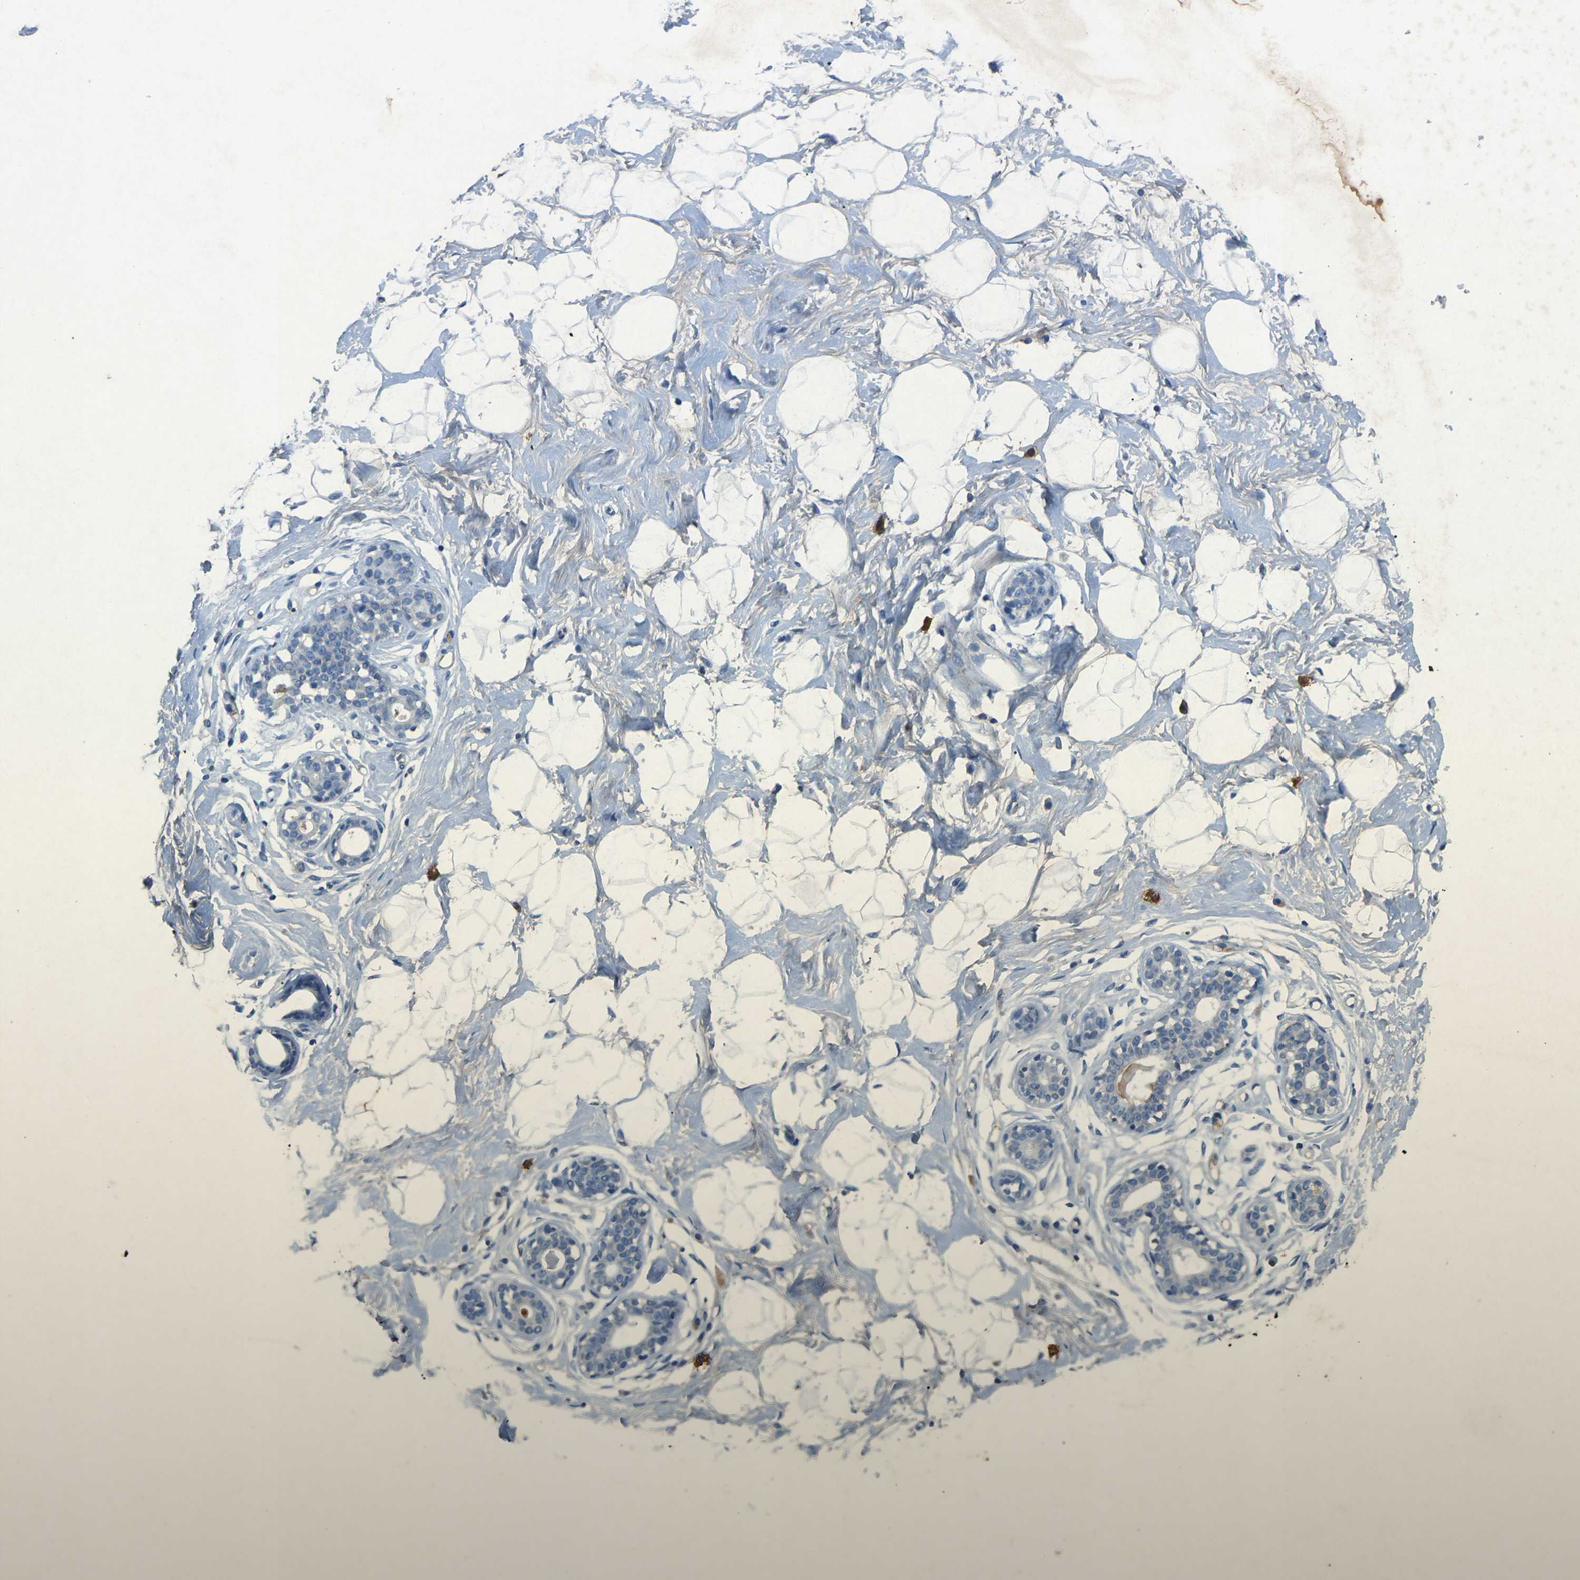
{"staining": {"intensity": "negative", "quantity": "none", "location": "none"}, "tissue": "breast", "cell_type": "Adipocytes", "image_type": "normal", "snomed": [{"axis": "morphology", "description": "Normal tissue, NOS"}, {"axis": "topography", "description": "Breast"}], "caption": "There is no significant expression in adipocytes of breast. Nuclei are stained in blue.", "gene": "PLG", "patient": {"sex": "female", "age": 23}}